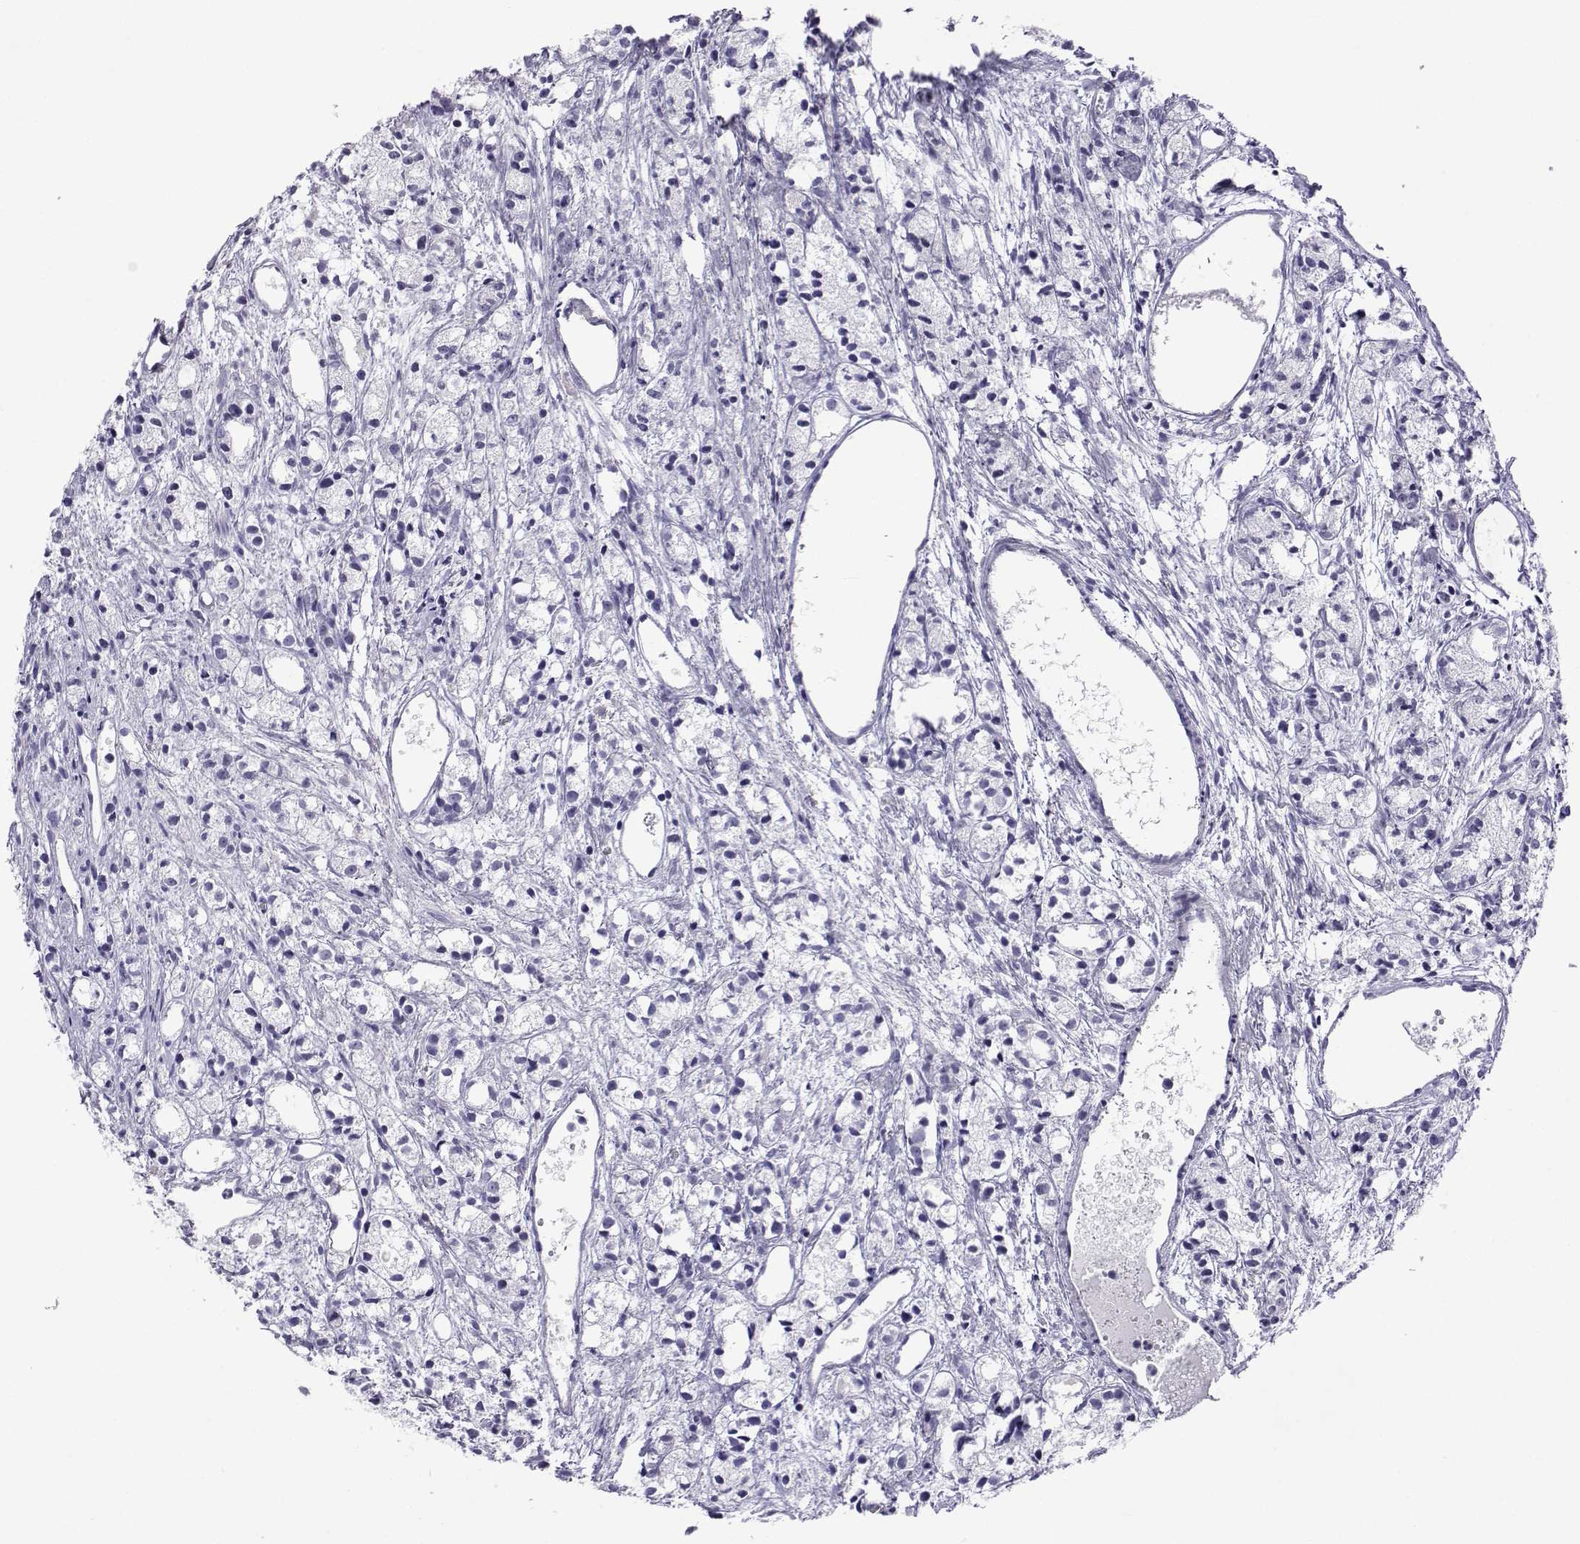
{"staining": {"intensity": "negative", "quantity": "none", "location": "none"}, "tissue": "prostate cancer", "cell_type": "Tumor cells", "image_type": "cancer", "snomed": [{"axis": "morphology", "description": "Adenocarcinoma, Medium grade"}, {"axis": "topography", "description": "Prostate"}], "caption": "Image shows no significant protein staining in tumor cells of medium-grade adenocarcinoma (prostate). The staining is performed using DAB brown chromogen with nuclei counter-stained in using hematoxylin.", "gene": "ACTL7A", "patient": {"sex": "male", "age": 74}}